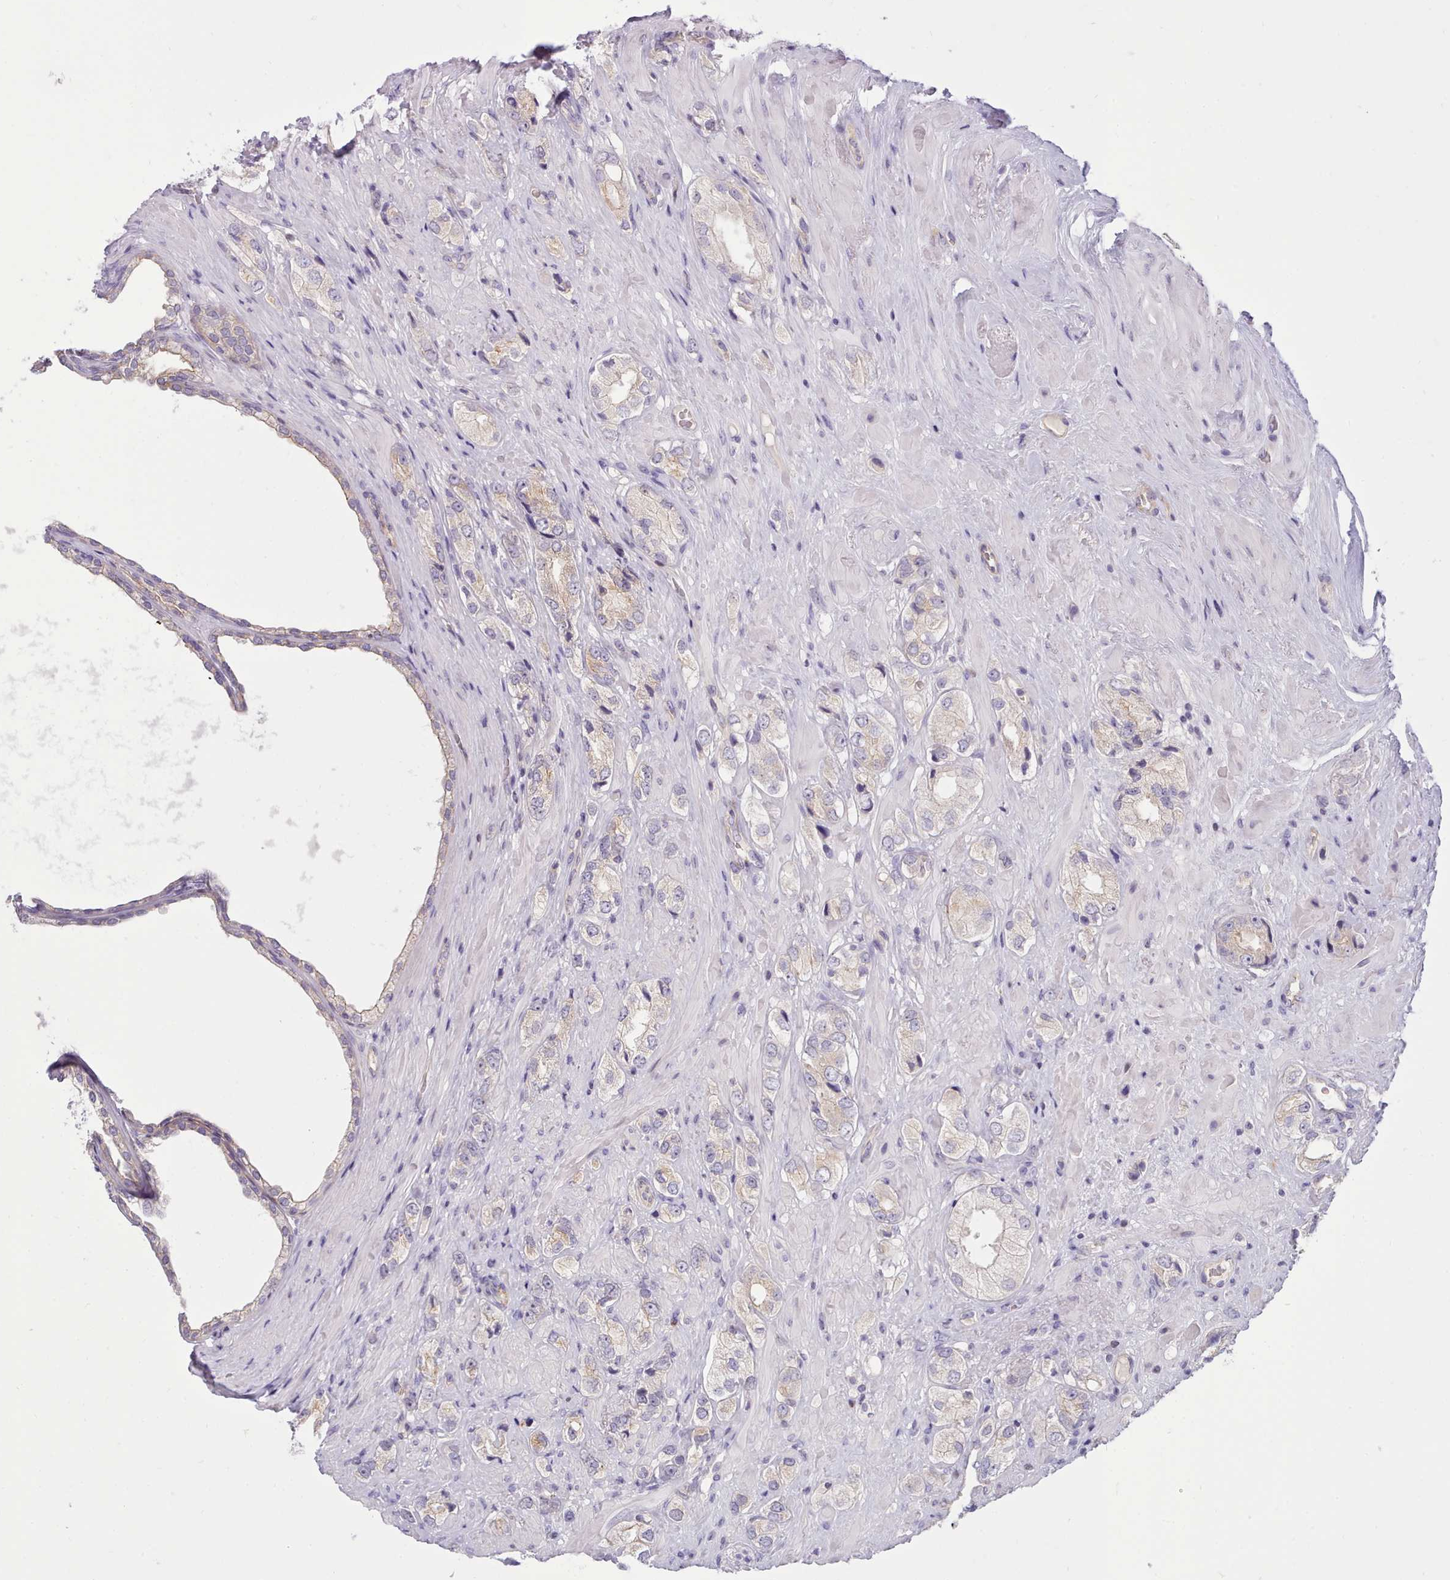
{"staining": {"intensity": "weak", "quantity": "25%-75%", "location": "cytoplasmic/membranous"}, "tissue": "prostate cancer", "cell_type": "Tumor cells", "image_type": "cancer", "snomed": [{"axis": "morphology", "description": "Adenocarcinoma, High grade"}, {"axis": "topography", "description": "Prostate and seminal vesicle, NOS"}], "caption": "Human adenocarcinoma (high-grade) (prostate) stained for a protein (brown) displays weak cytoplasmic/membranous positive staining in approximately 25%-75% of tumor cells.", "gene": "CYP2A13", "patient": {"sex": "male", "age": 64}}